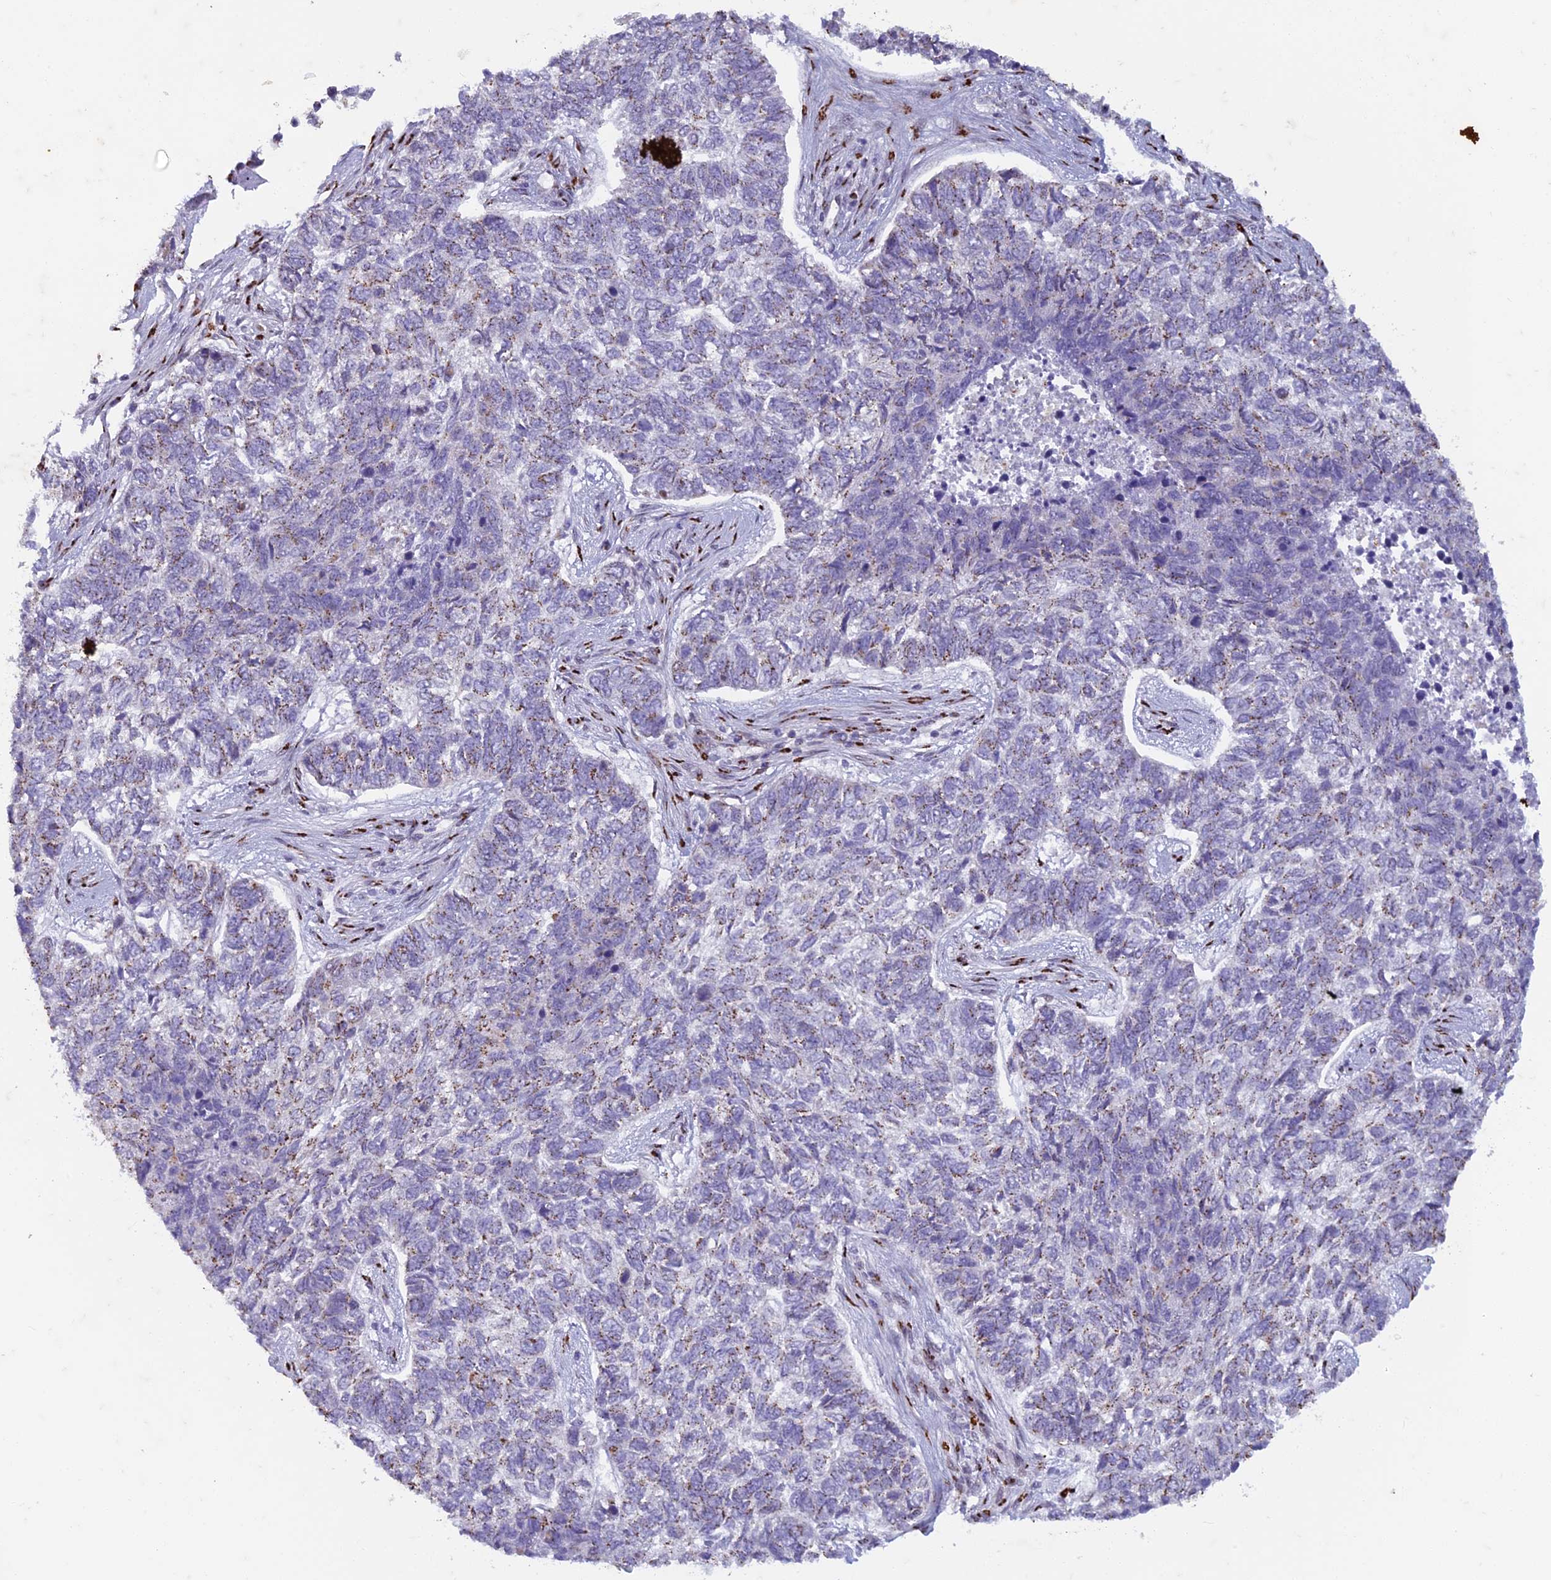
{"staining": {"intensity": "moderate", "quantity": "<25%", "location": "cytoplasmic/membranous"}, "tissue": "skin cancer", "cell_type": "Tumor cells", "image_type": "cancer", "snomed": [{"axis": "morphology", "description": "Basal cell carcinoma"}, {"axis": "topography", "description": "Skin"}], "caption": "An IHC image of neoplastic tissue is shown. Protein staining in brown labels moderate cytoplasmic/membranous positivity in basal cell carcinoma (skin) within tumor cells.", "gene": "FAM3C", "patient": {"sex": "female", "age": 65}}